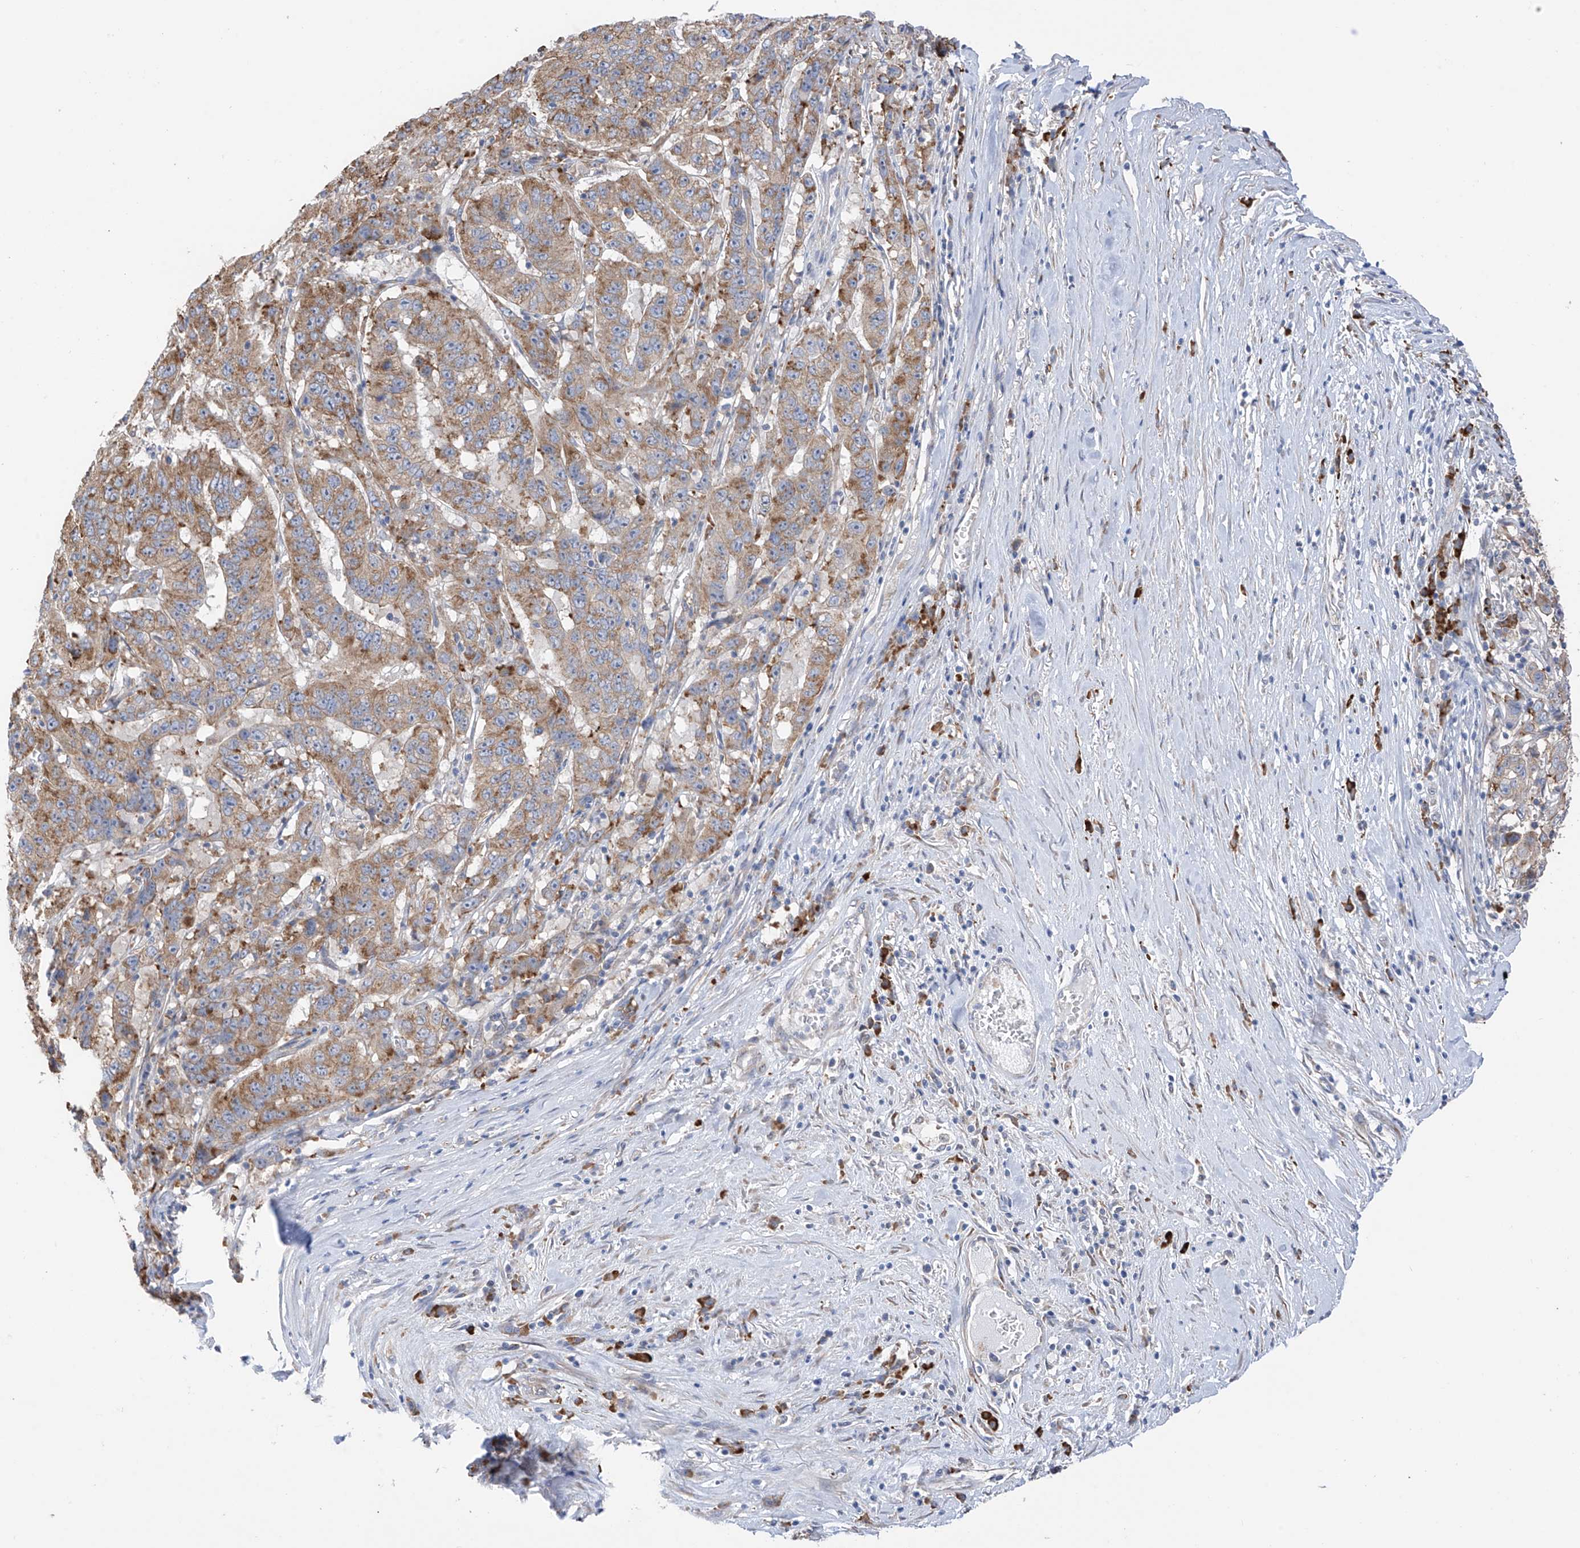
{"staining": {"intensity": "moderate", "quantity": ">75%", "location": "cytoplasmic/membranous"}, "tissue": "pancreatic cancer", "cell_type": "Tumor cells", "image_type": "cancer", "snomed": [{"axis": "morphology", "description": "Adenocarcinoma, NOS"}, {"axis": "topography", "description": "Pancreas"}], "caption": "A high-resolution photomicrograph shows immunohistochemistry (IHC) staining of adenocarcinoma (pancreatic), which demonstrates moderate cytoplasmic/membranous staining in about >75% of tumor cells.", "gene": "REC8", "patient": {"sex": "male", "age": 63}}